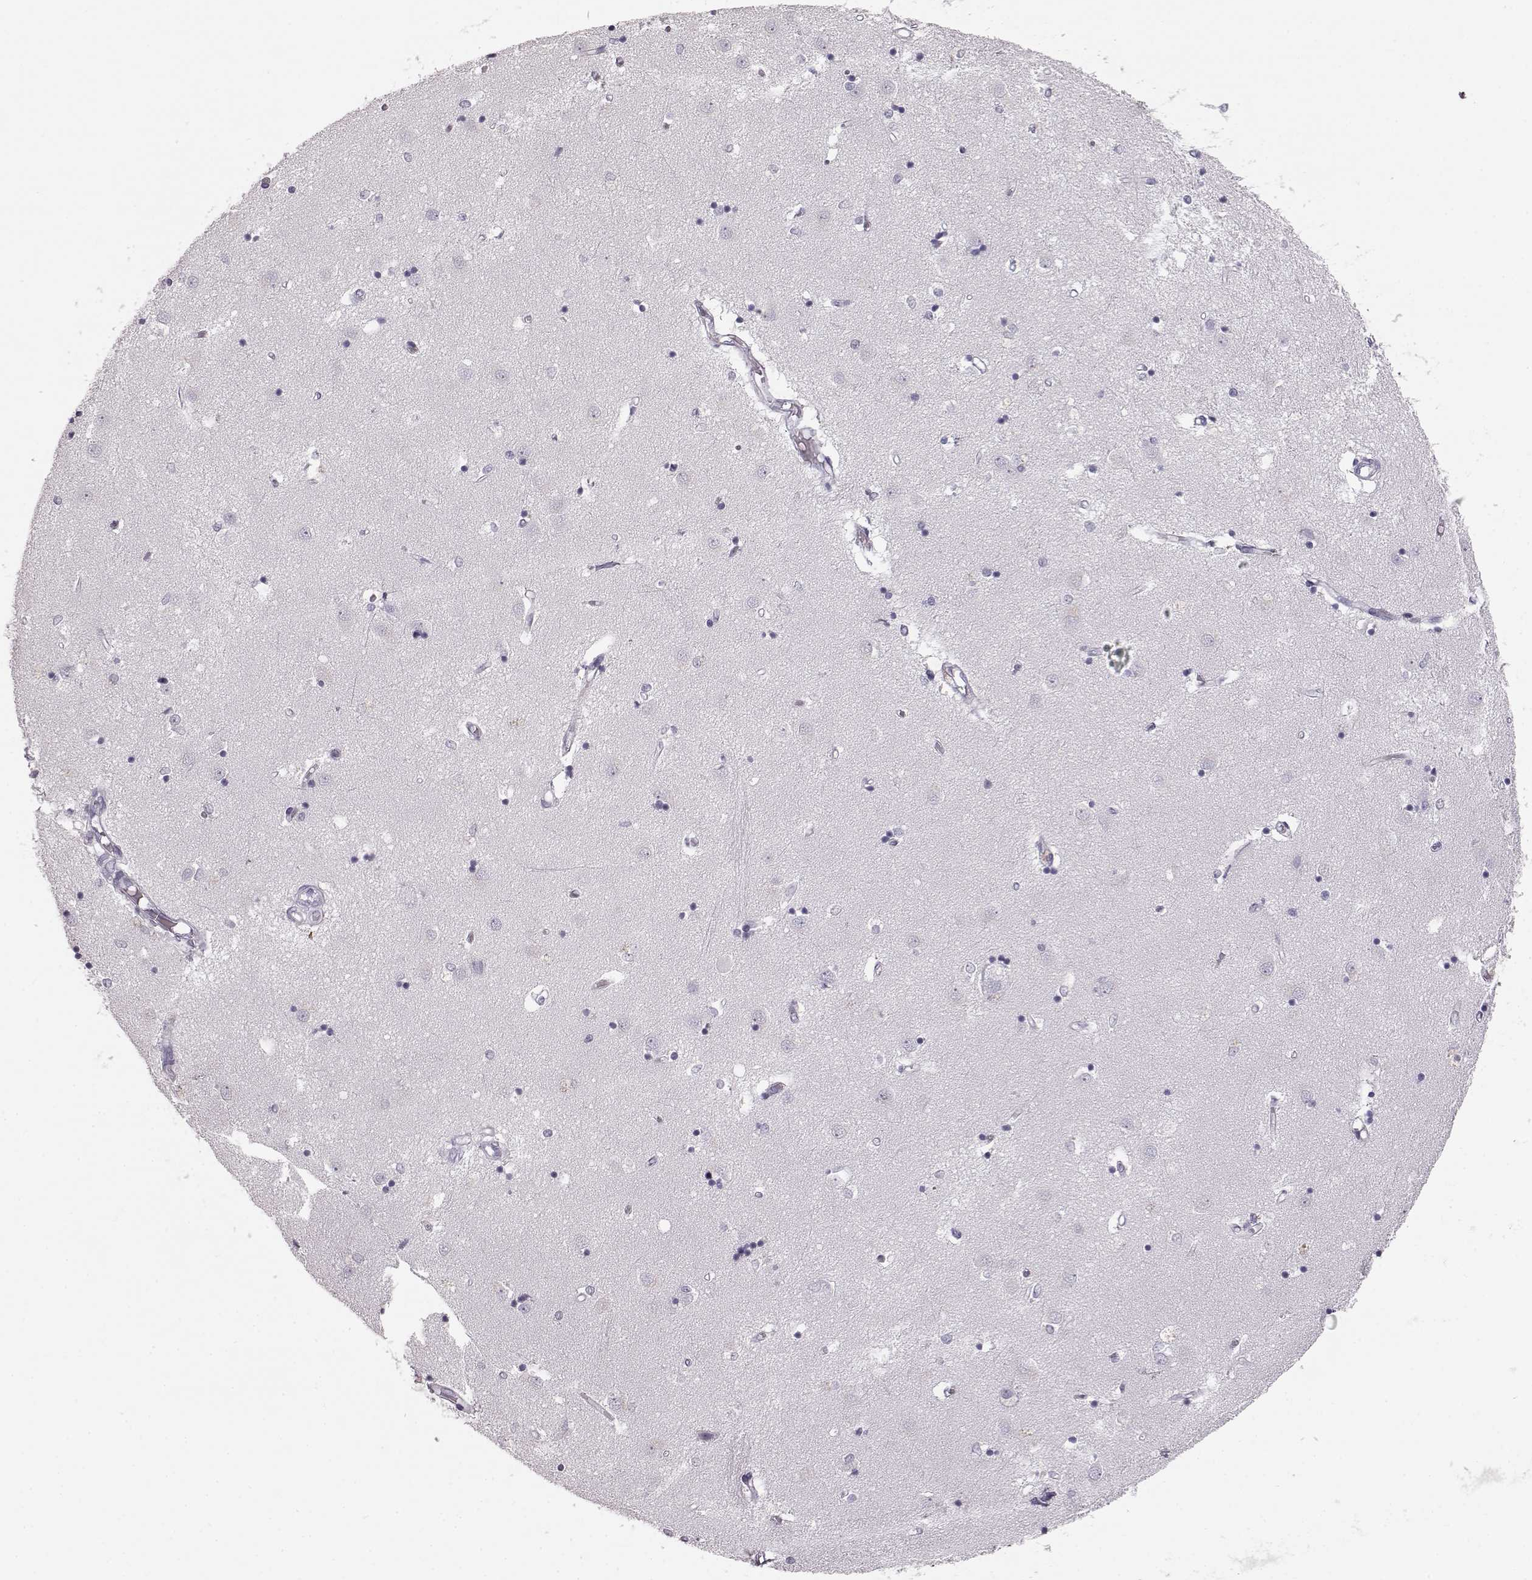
{"staining": {"intensity": "negative", "quantity": "none", "location": "none"}, "tissue": "caudate", "cell_type": "Glial cells", "image_type": "normal", "snomed": [{"axis": "morphology", "description": "Normal tissue, NOS"}, {"axis": "topography", "description": "Lateral ventricle wall"}], "caption": "The image shows no significant staining in glial cells of caudate. The staining is performed using DAB brown chromogen with nuclei counter-stained in using hematoxylin.", "gene": "KRTAP16", "patient": {"sex": "male", "age": 54}}